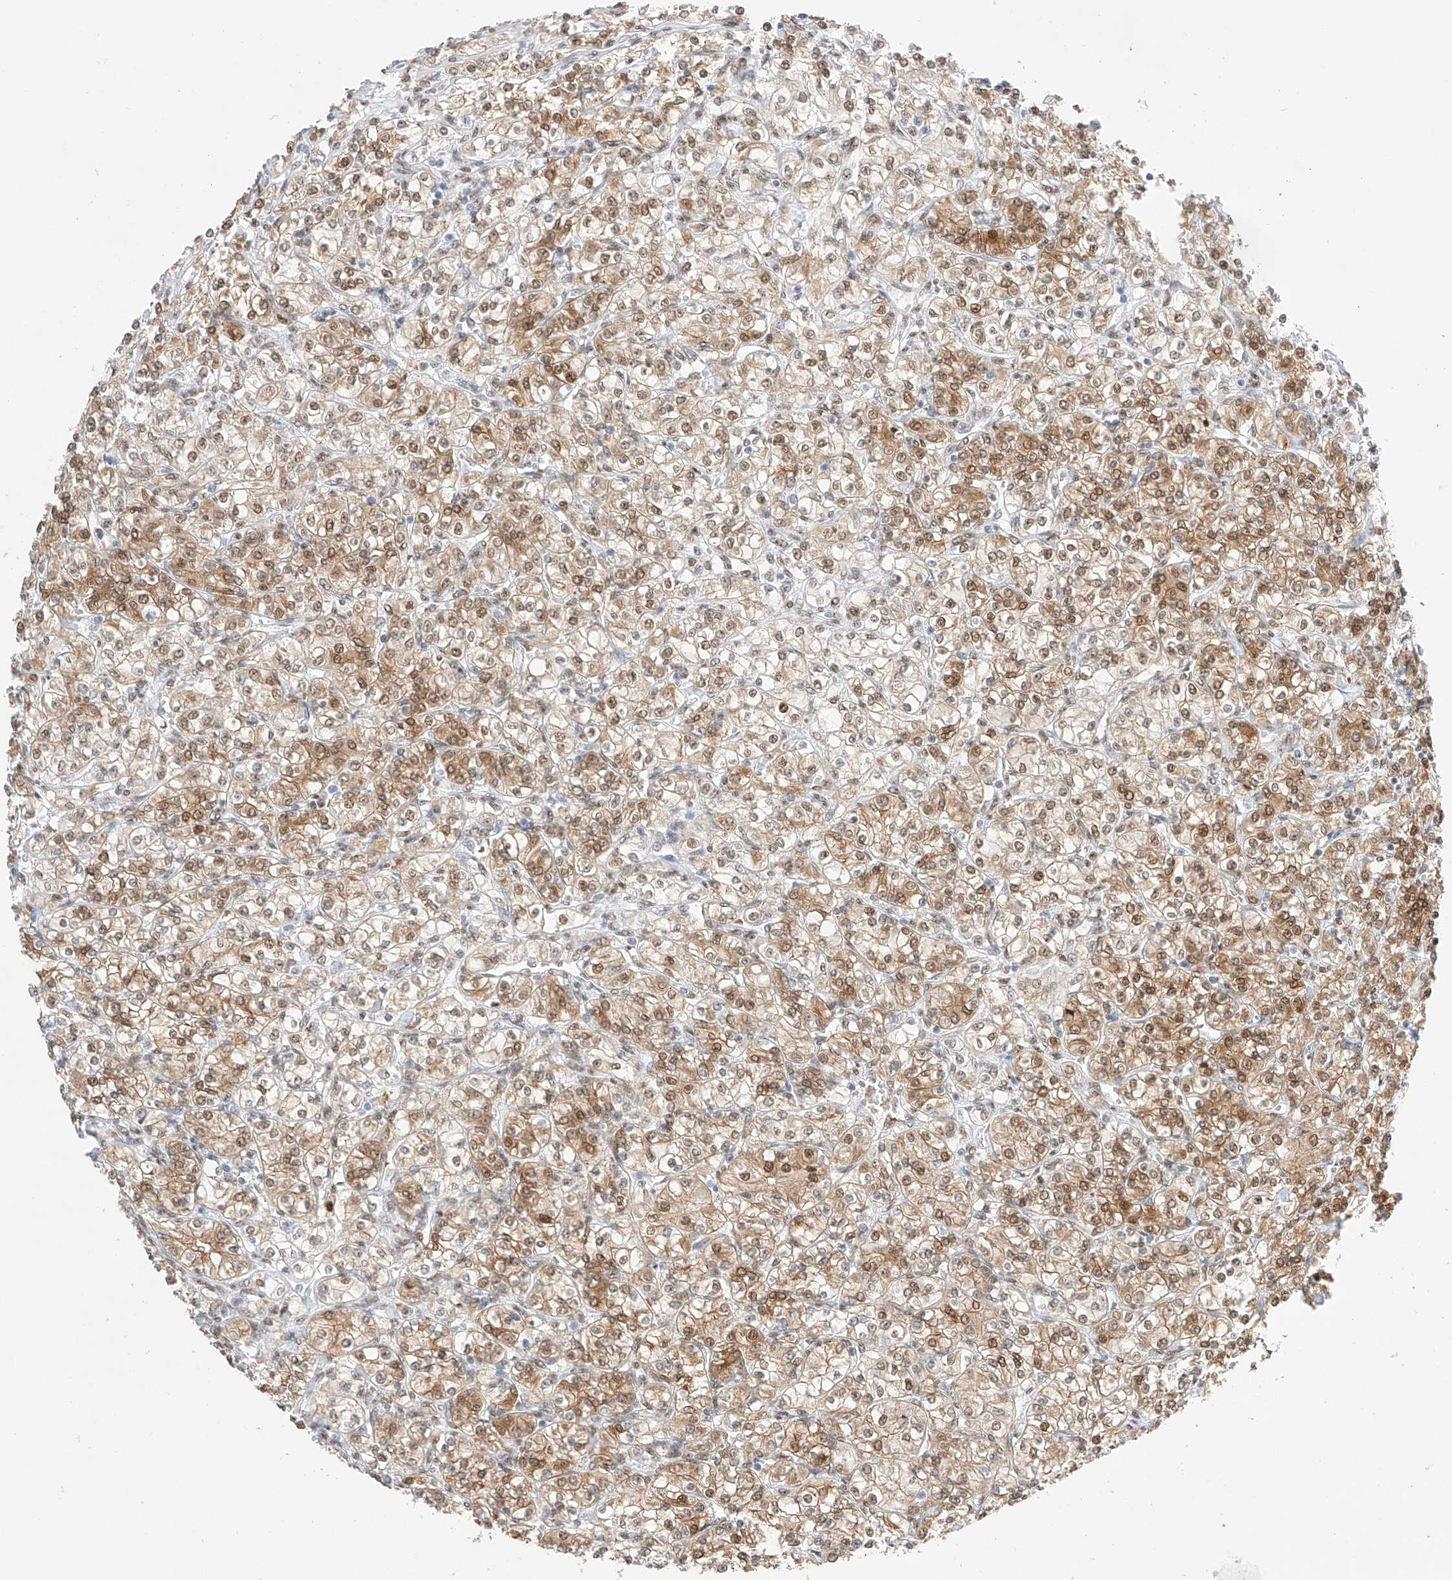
{"staining": {"intensity": "moderate", "quantity": ">75%", "location": "cytoplasmic/membranous,nuclear"}, "tissue": "renal cancer", "cell_type": "Tumor cells", "image_type": "cancer", "snomed": [{"axis": "morphology", "description": "Adenocarcinoma, NOS"}, {"axis": "topography", "description": "Kidney"}], "caption": "Adenocarcinoma (renal) stained for a protein demonstrates moderate cytoplasmic/membranous and nuclear positivity in tumor cells.", "gene": "APIP", "patient": {"sex": "male", "age": 77}}